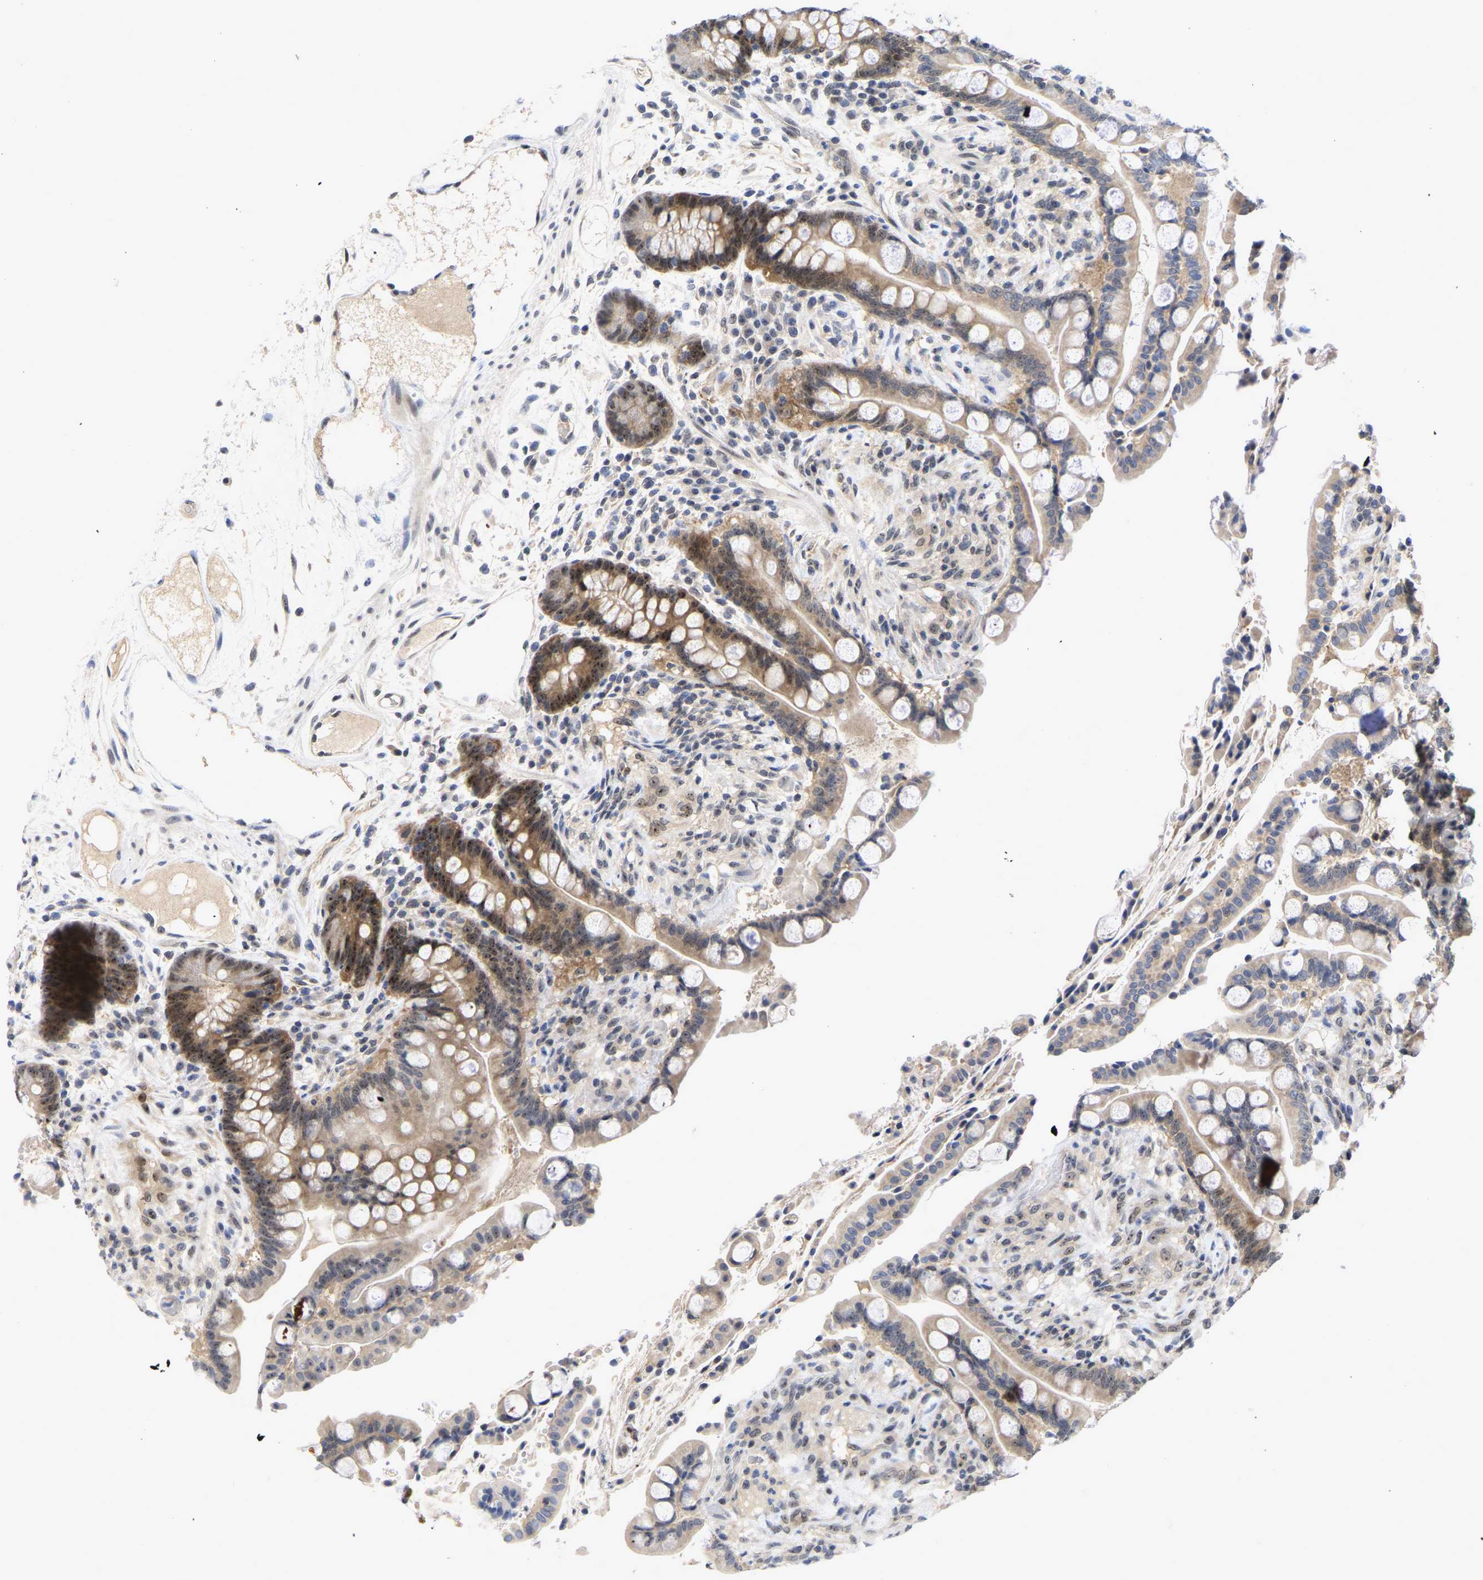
{"staining": {"intensity": "weak", "quantity": ">75%", "location": "cytoplasmic/membranous,nuclear"}, "tissue": "colon", "cell_type": "Endothelial cells", "image_type": "normal", "snomed": [{"axis": "morphology", "description": "Normal tissue, NOS"}, {"axis": "topography", "description": "Colon"}], "caption": "A brown stain shows weak cytoplasmic/membranous,nuclear positivity of a protein in endothelial cells of unremarkable colon. Nuclei are stained in blue.", "gene": "NLE1", "patient": {"sex": "male", "age": 73}}